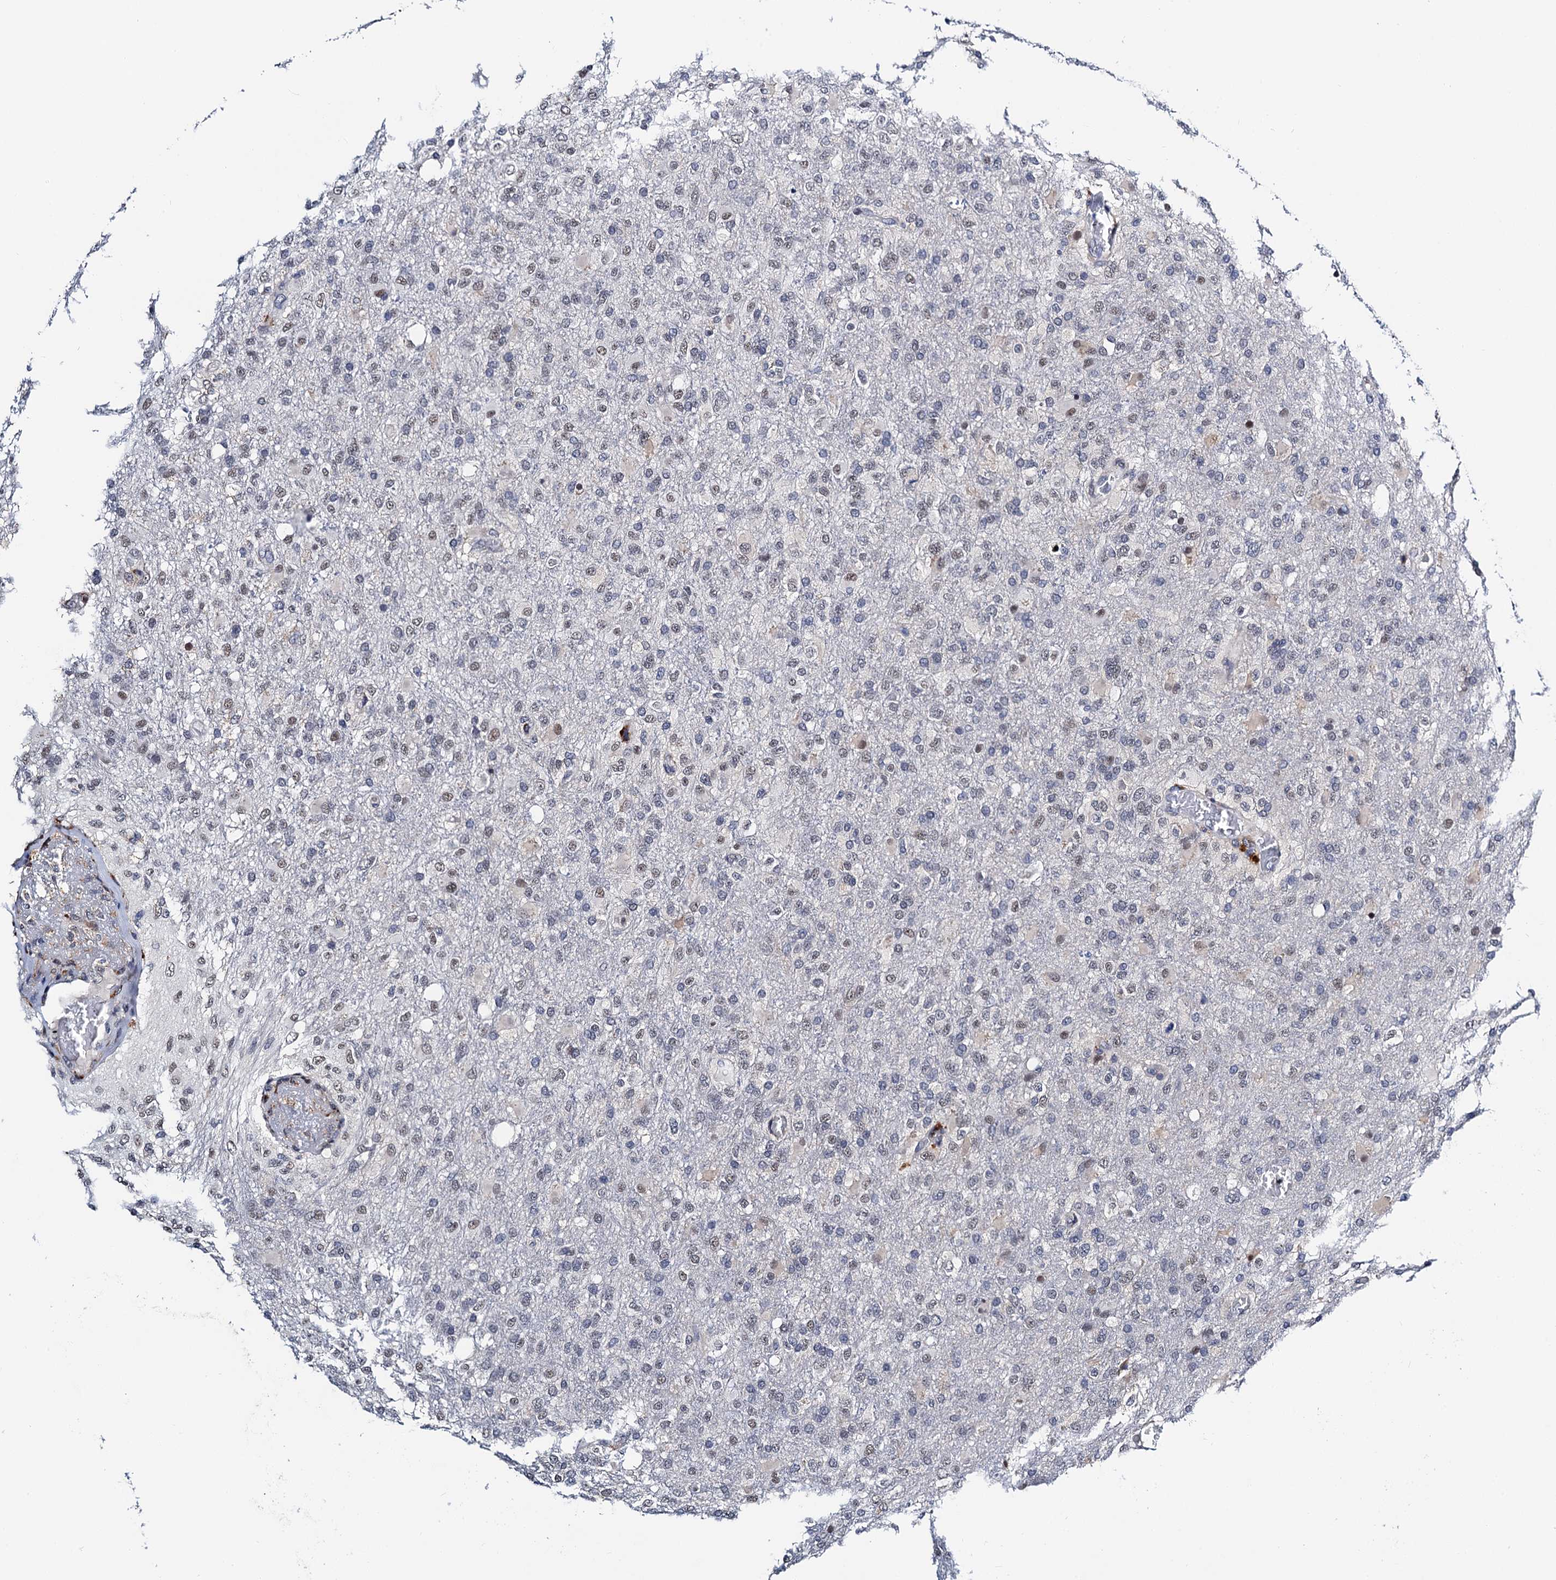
{"staining": {"intensity": "weak", "quantity": "<25%", "location": "nuclear"}, "tissue": "glioma", "cell_type": "Tumor cells", "image_type": "cancer", "snomed": [{"axis": "morphology", "description": "Glioma, malignant, High grade"}, {"axis": "topography", "description": "Brain"}], "caption": "This is a histopathology image of immunohistochemistry staining of glioma, which shows no staining in tumor cells.", "gene": "SLC7A10", "patient": {"sex": "female", "age": 74}}